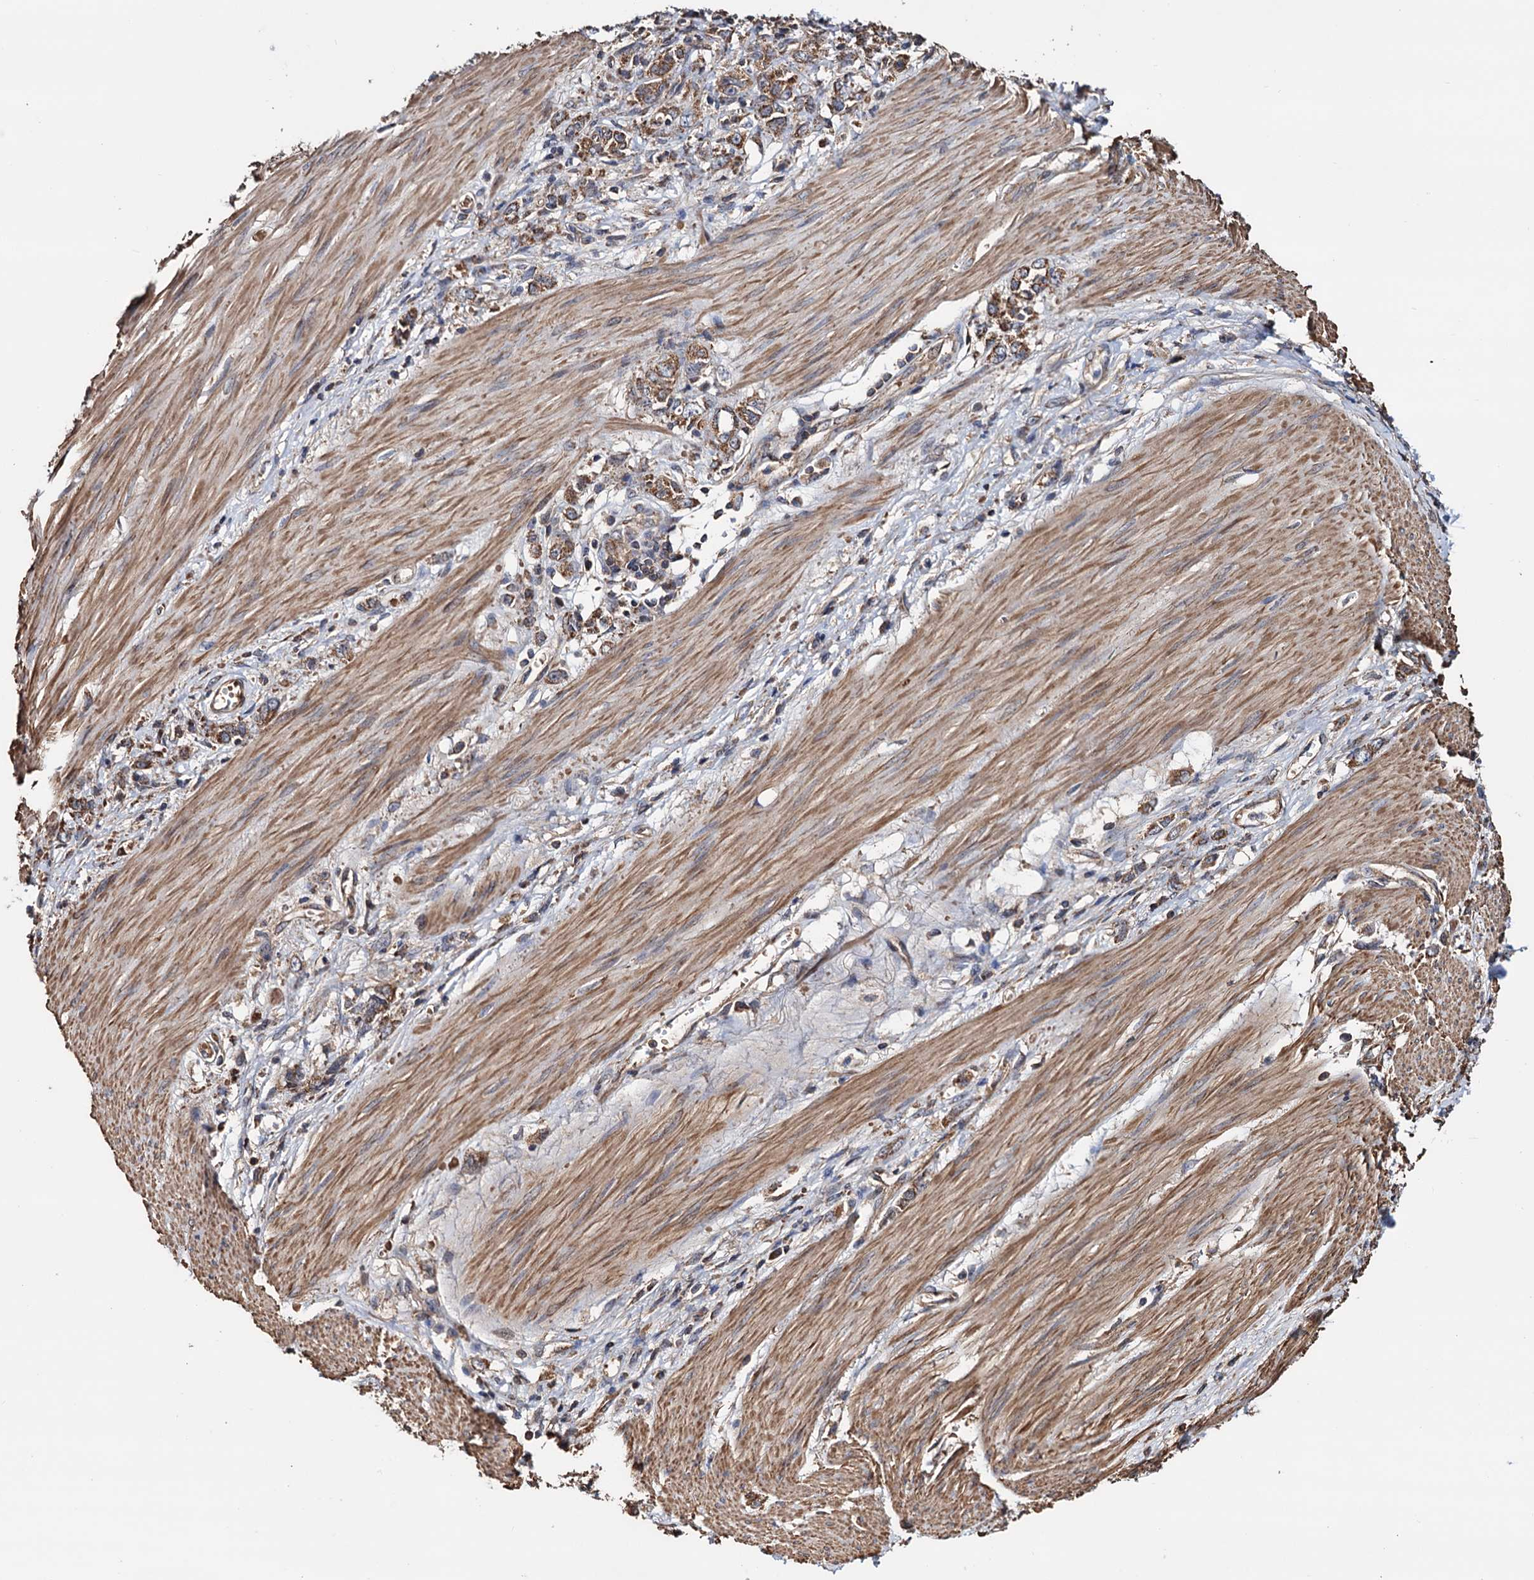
{"staining": {"intensity": "moderate", "quantity": ">75%", "location": "cytoplasmic/membranous"}, "tissue": "stomach cancer", "cell_type": "Tumor cells", "image_type": "cancer", "snomed": [{"axis": "morphology", "description": "Adenocarcinoma, NOS"}, {"axis": "topography", "description": "Stomach"}], "caption": "The immunohistochemical stain labels moderate cytoplasmic/membranous positivity in tumor cells of stomach adenocarcinoma tissue.", "gene": "MRPL42", "patient": {"sex": "female", "age": 76}}